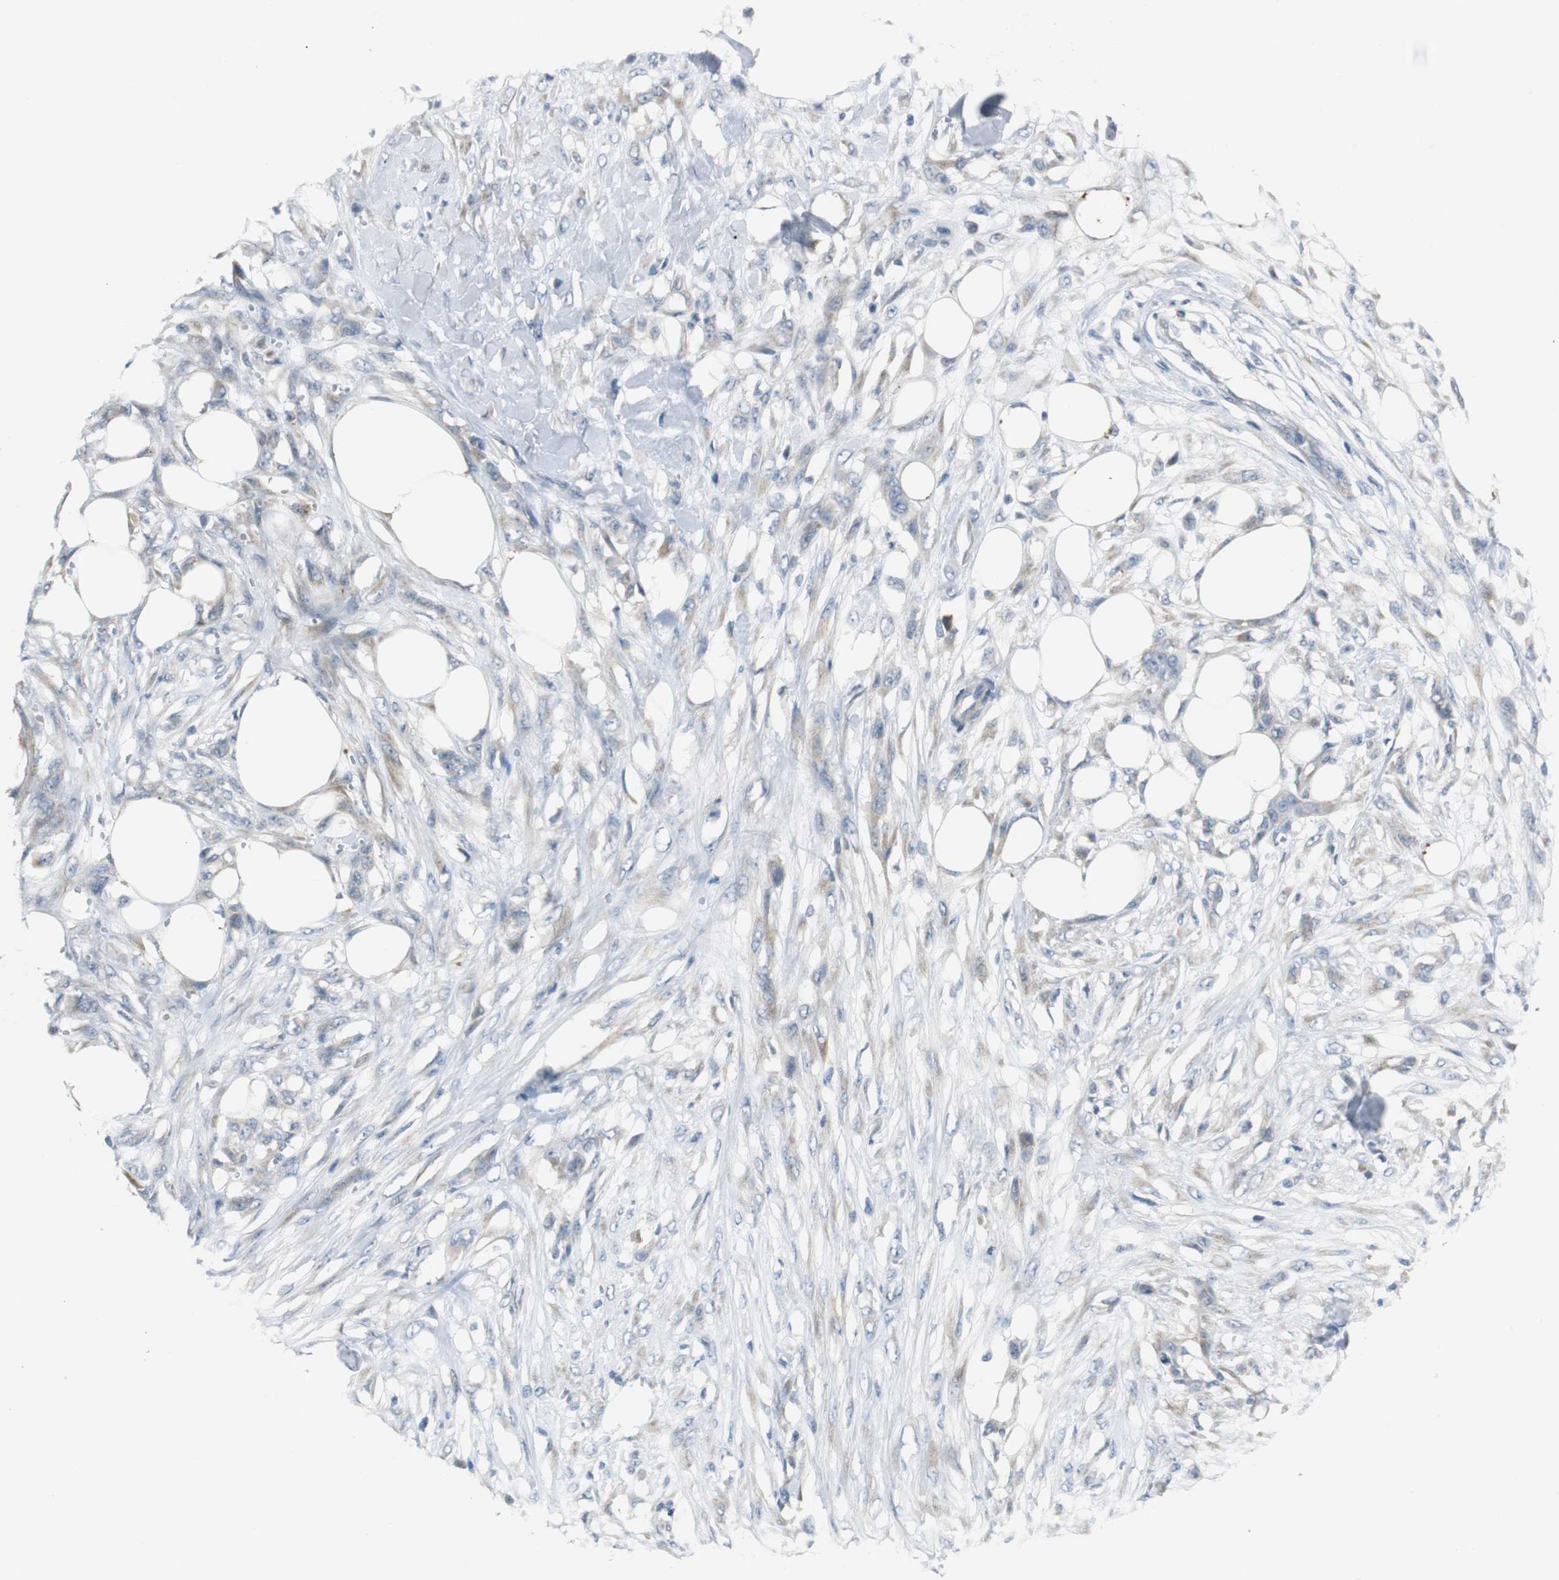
{"staining": {"intensity": "negative", "quantity": "none", "location": "none"}, "tissue": "skin cancer", "cell_type": "Tumor cells", "image_type": "cancer", "snomed": [{"axis": "morphology", "description": "Normal tissue, NOS"}, {"axis": "morphology", "description": "Squamous cell carcinoma, NOS"}, {"axis": "topography", "description": "Skin"}], "caption": "Tumor cells are negative for brown protein staining in skin cancer (squamous cell carcinoma). Brightfield microscopy of immunohistochemistry (IHC) stained with DAB (brown) and hematoxylin (blue), captured at high magnification.", "gene": "MYT1", "patient": {"sex": "female", "age": 59}}